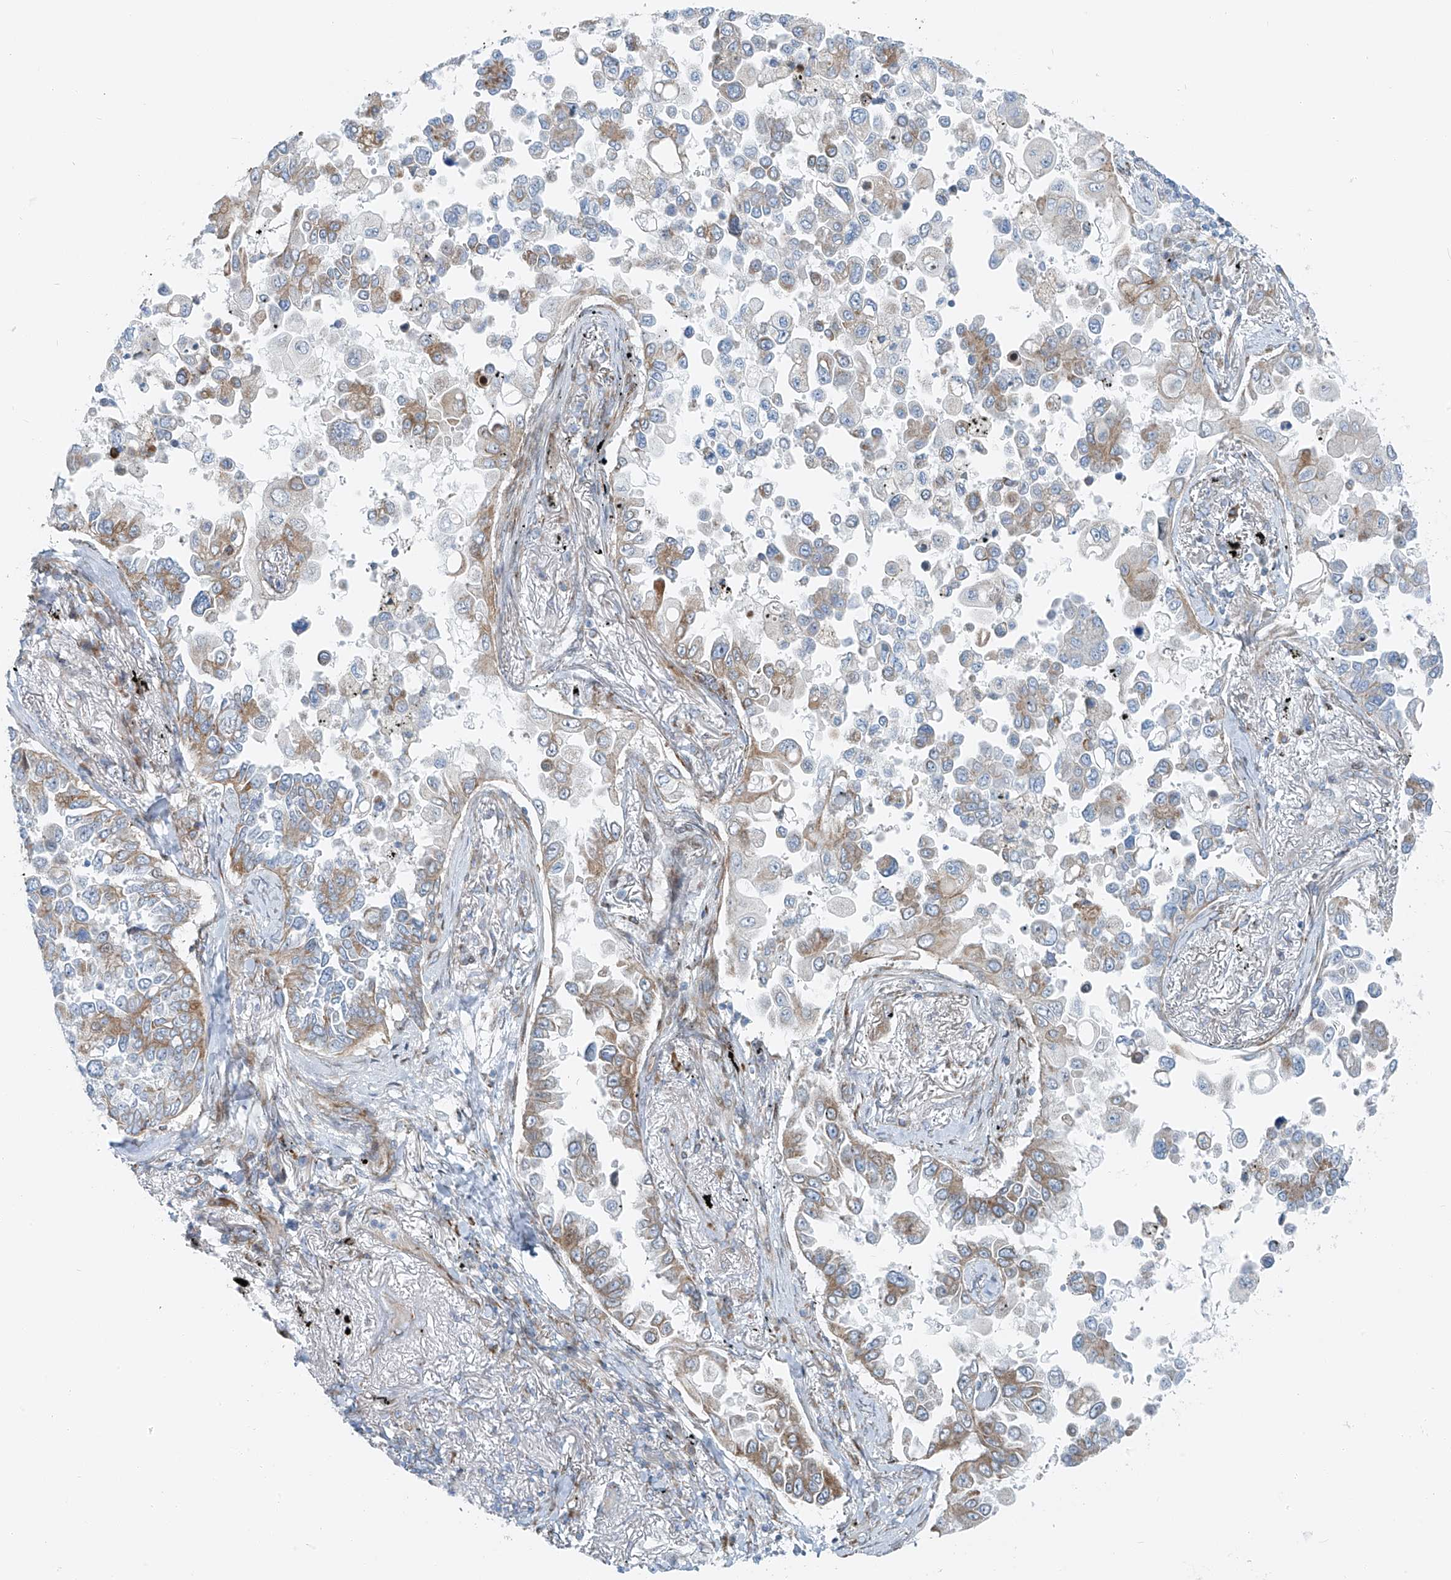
{"staining": {"intensity": "moderate", "quantity": "<25%", "location": "cytoplasmic/membranous"}, "tissue": "lung cancer", "cell_type": "Tumor cells", "image_type": "cancer", "snomed": [{"axis": "morphology", "description": "Adenocarcinoma, NOS"}, {"axis": "topography", "description": "Lung"}], "caption": "An image showing moderate cytoplasmic/membranous staining in about <25% of tumor cells in lung adenocarcinoma, as visualized by brown immunohistochemical staining.", "gene": "HIC2", "patient": {"sex": "female", "age": 67}}